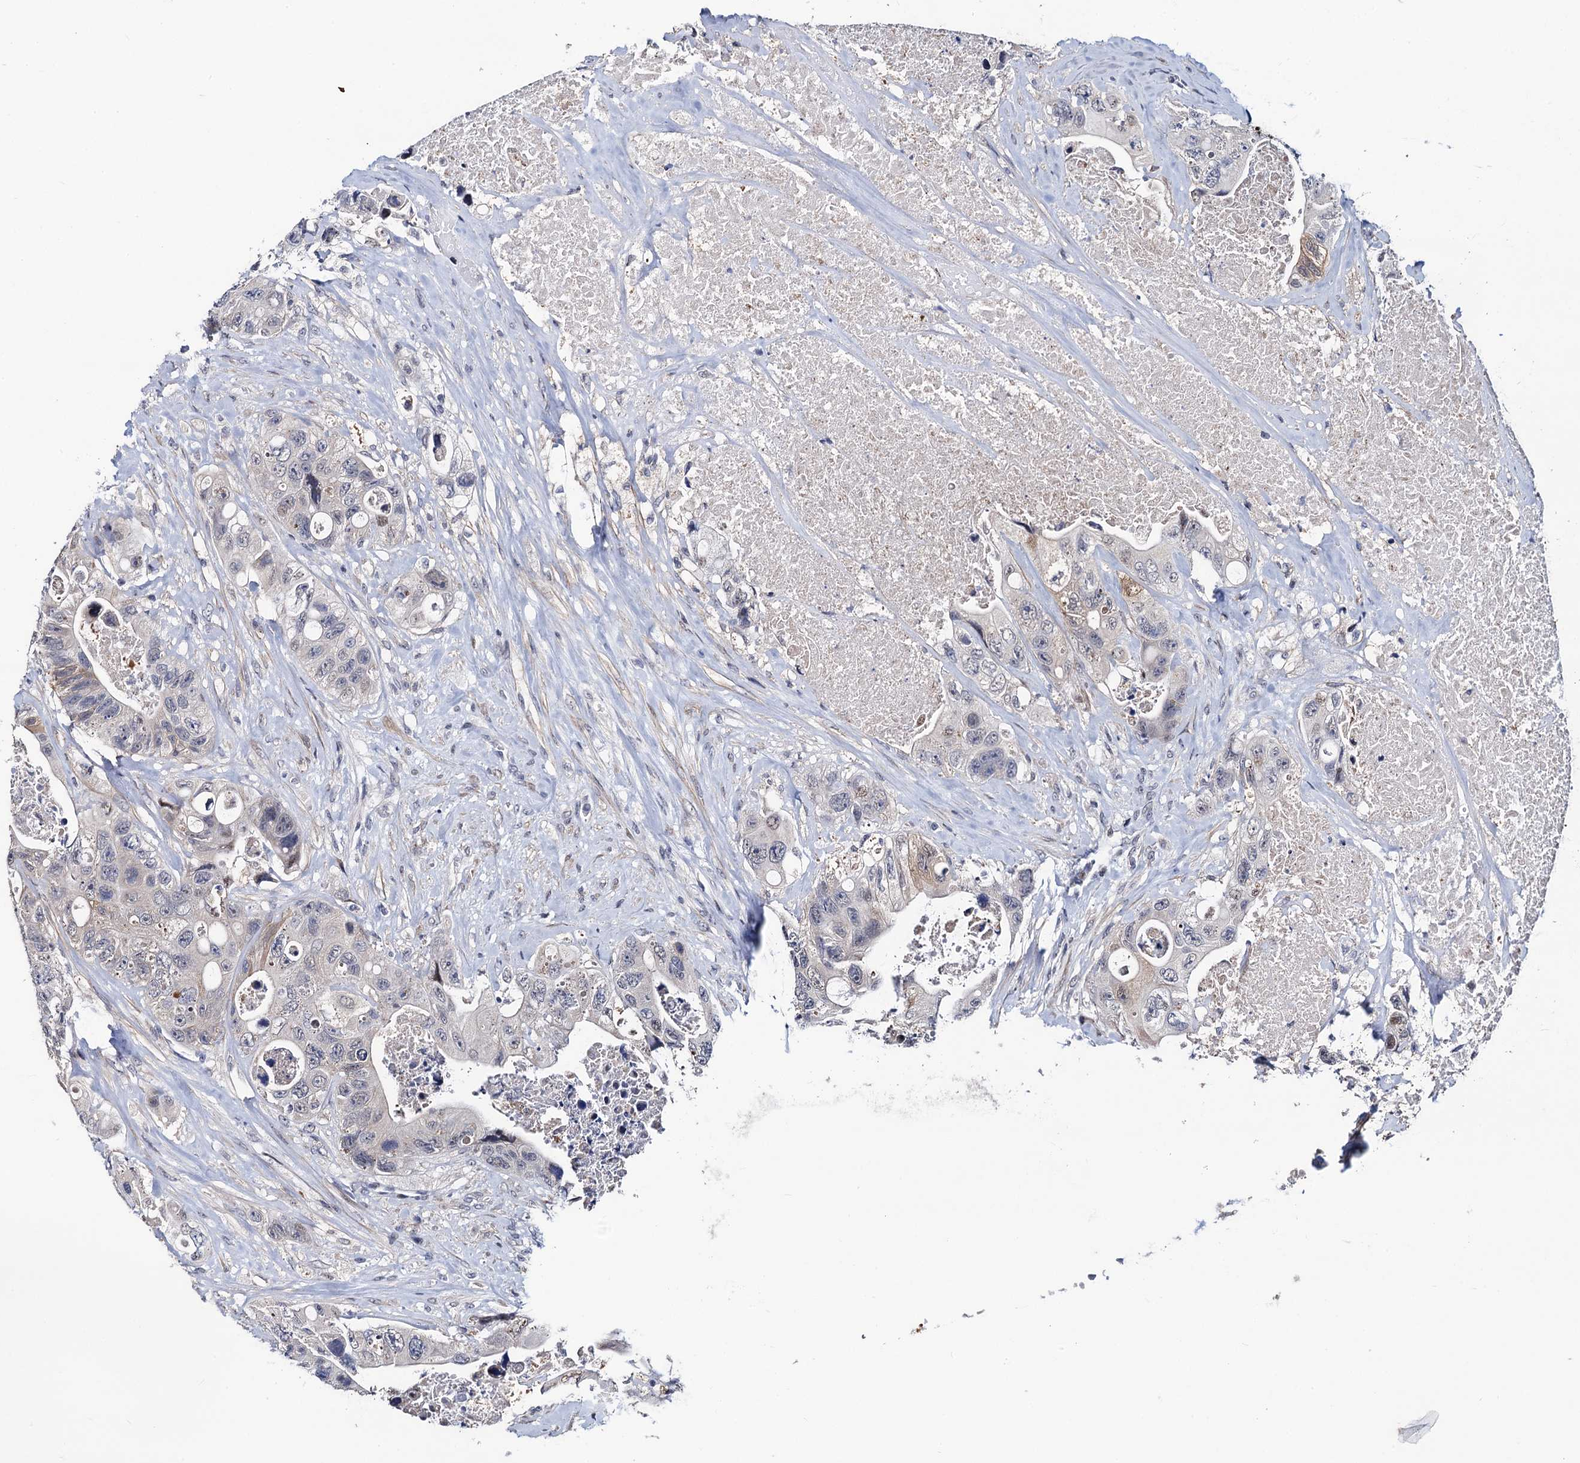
{"staining": {"intensity": "negative", "quantity": "none", "location": "none"}, "tissue": "colorectal cancer", "cell_type": "Tumor cells", "image_type": "cancer", "snomed": [{"axis": "morphology", "description": "Adenocarcinoma, NOS"}, {"axis": "topography", "description": "Colon"}], "caption": "DAB (3,3'-diaminobenzidine) immunohistochemical staining of human colorectal adenocarcinoma reveals no significant positivity in tumor cells.", "gene": "FAM222A", "patient": {"sex": "female", "age": 46}}